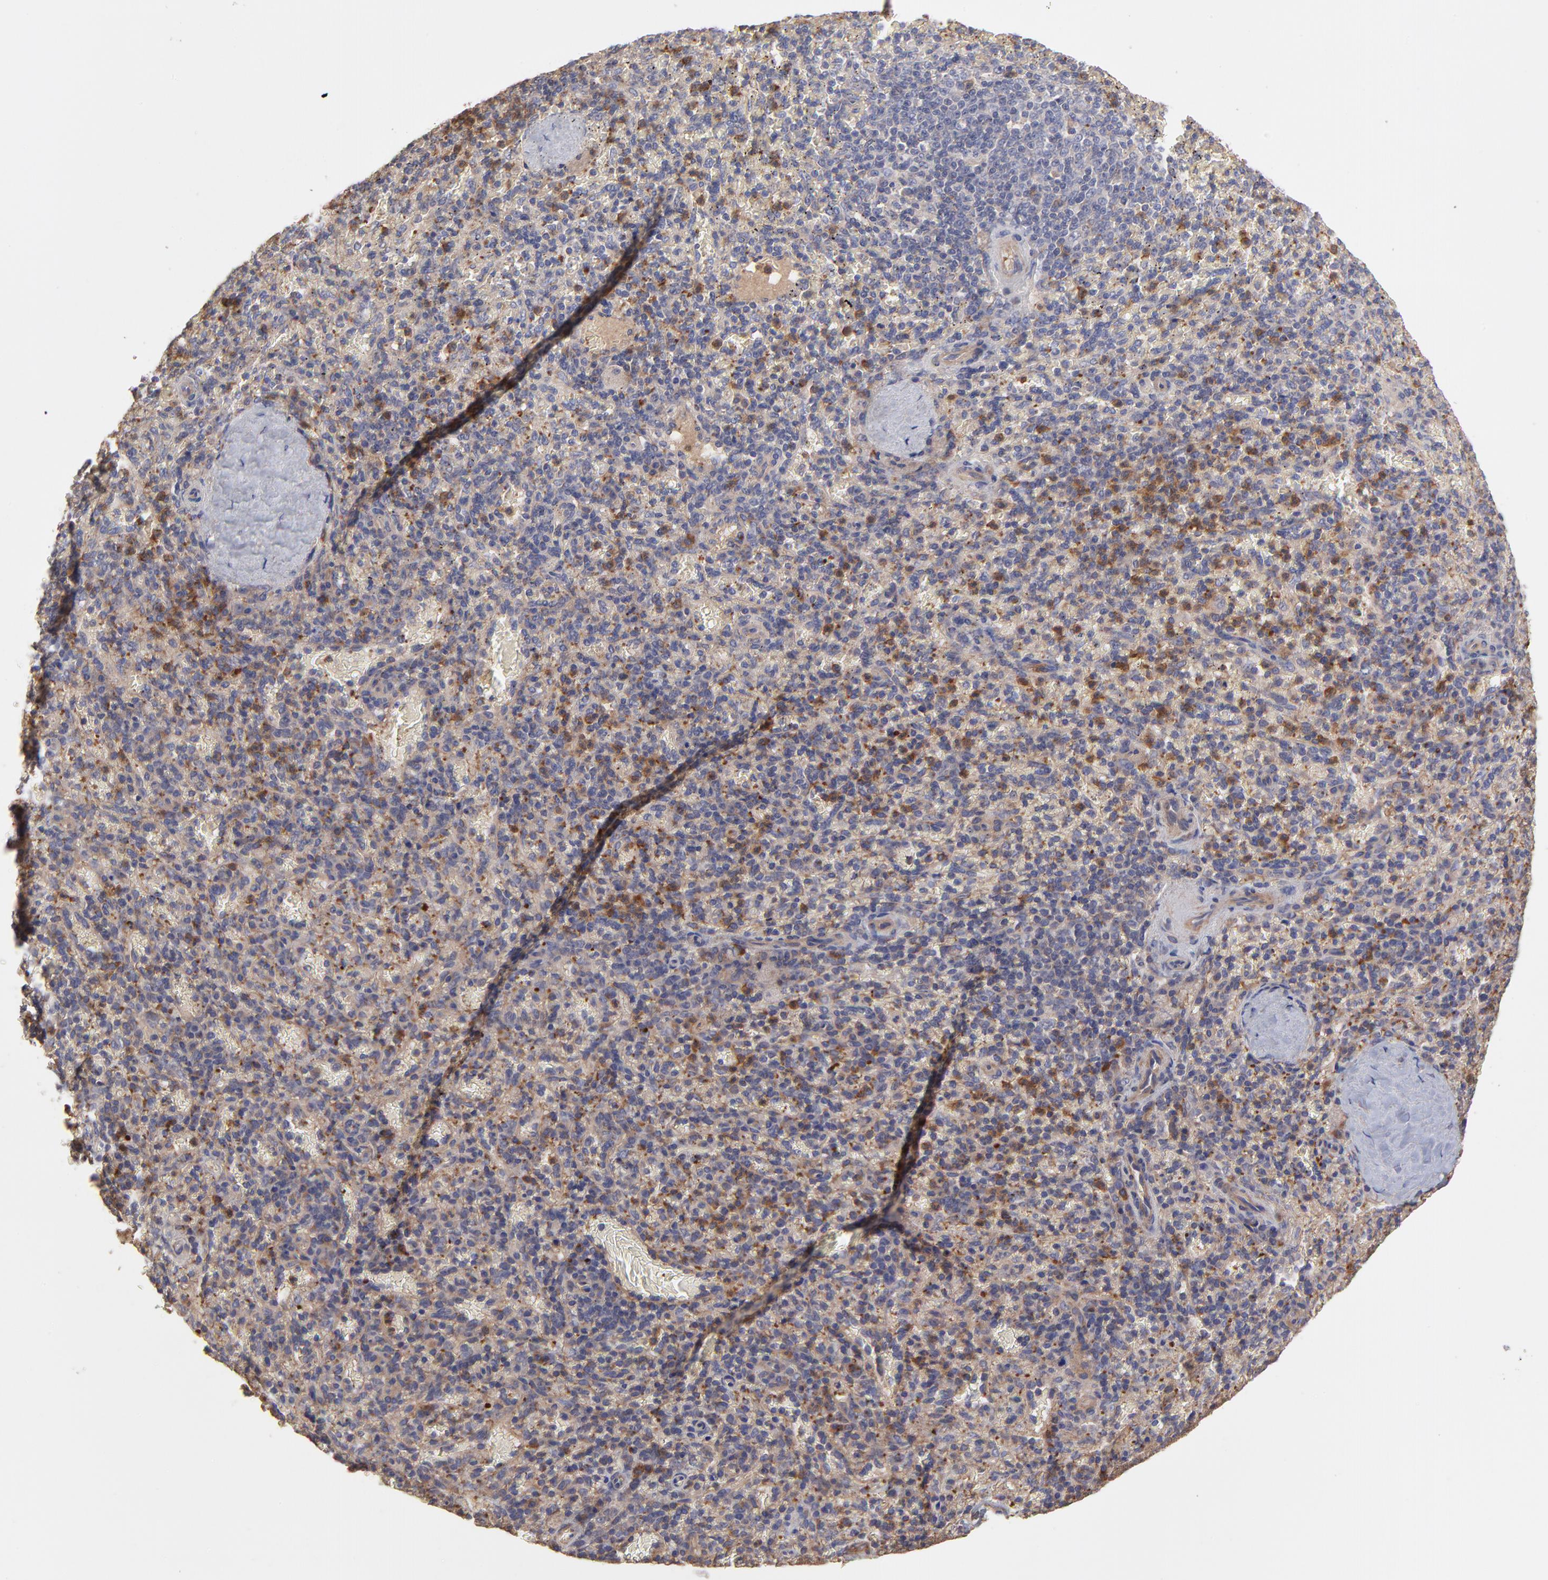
{"staining": {"intensity": "moderate", "quantity": "<25%", "location": "cytoplasmic/membranous"}, "tissue": "spleen", "cell_type": "Cells in red pulp", "image_type": "normal", "snomed": [{"axis": "morphology", "description": "Normal tissue, NOS"}, {"axis": "topography", "description": "Spleen"}], "caption": "Immunohistochemical staining of benign spleen exhibits <25% levels of moderate cytoplasmic/membranous protein positivity in about <25% of cells in red pulp. The staining was performed using DAB (3,3'-diaminobenzidine) to visualize the protein expression in brown, while the nuclei were stained in blue with hematoxylin (Magnification: 20x).", "gene": "ASB7", "patient": {"sex": "female", "age": 50}}